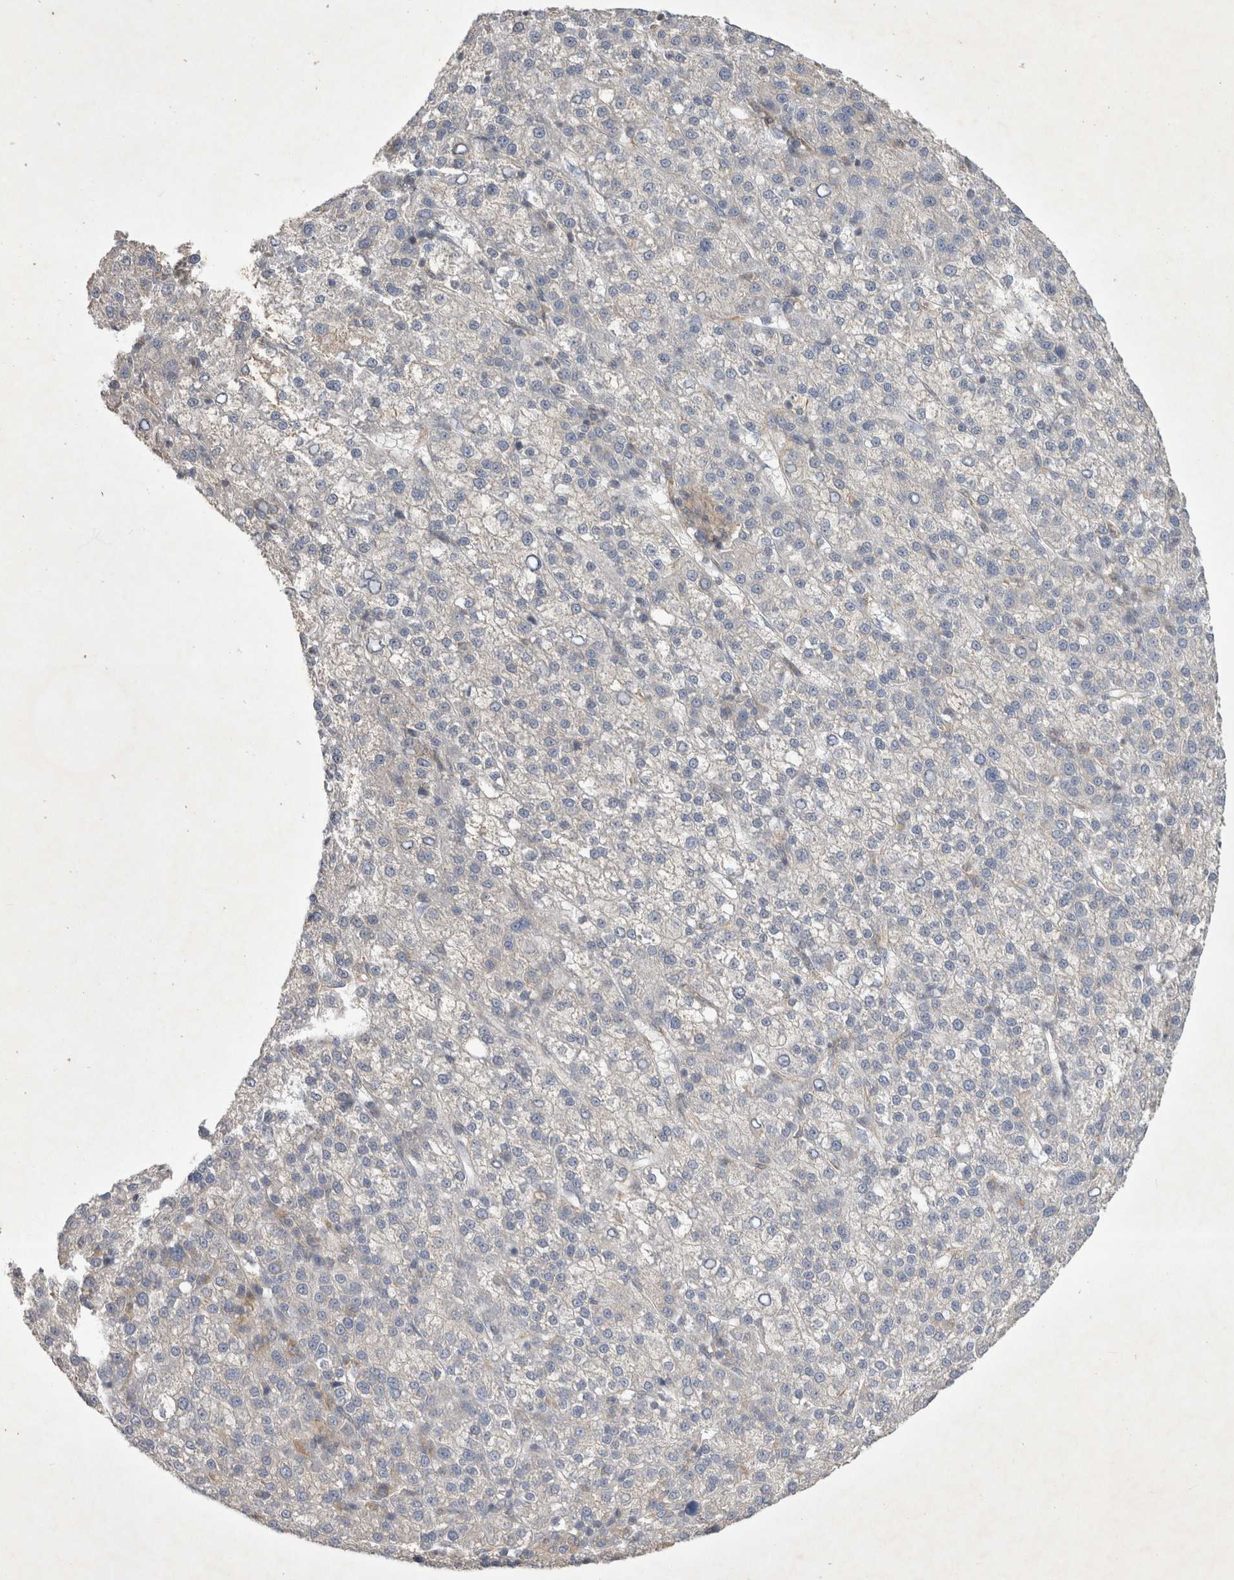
{"staining": {"intensity": "negative", "quantity": "none", "location": "none"}, "tissue": "liver cancer", "cell_type": "Tumor cells", "image_type": "cancer", "snomed": [{"axis": "morphology", "description": "Carcinoma, Hepatocellular, NOS"}, {"axis": "topography", "description": "Liver"}], "caption": "Immunohistochemistry of hepatocellular carcinoma (liver) demonstrates no staining in tumor cells.", "gene": "SRD5A3", "patient": {"sex": "female", "age": 58}}